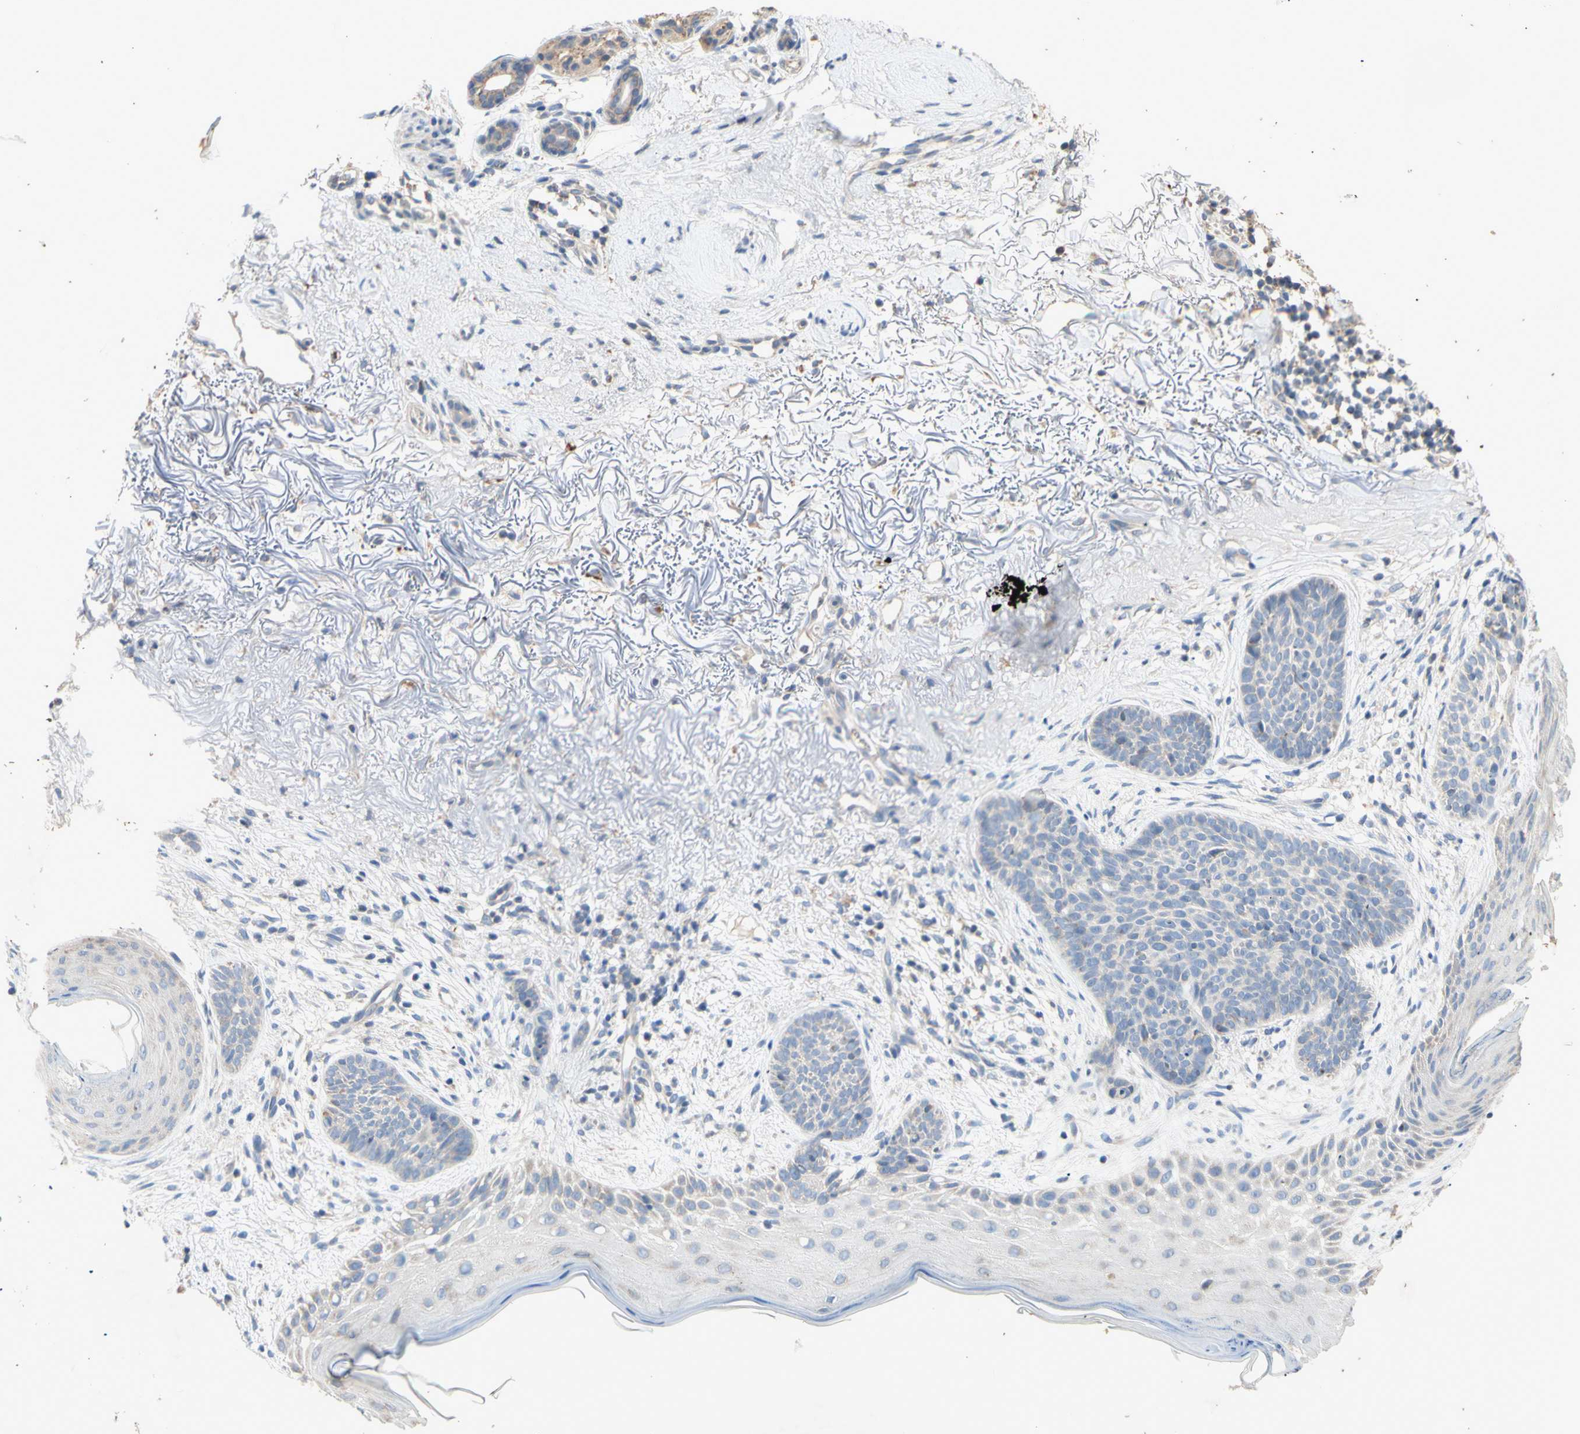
{"staining": {"intensity": "negative", "quantity": "none", "location": "none"}, "tissue": "skin cancer", "cell_type": "Tumor cells", "image_type": "cancer", "snomed": [{"axis": "morphology", "description": "Normal tissue, NOS"}, {"axis": "morphology", "description": "Basal cell carcinoma"}, {"axis": "topography", "description": "Skin"}], "caption": "DAB immunohistochemical staining of basal cell carcinoma (skin) displays no significant expression in tumor cells.", "gene": "PTGIS", "patient": {"sex": "female", "age": 70}}